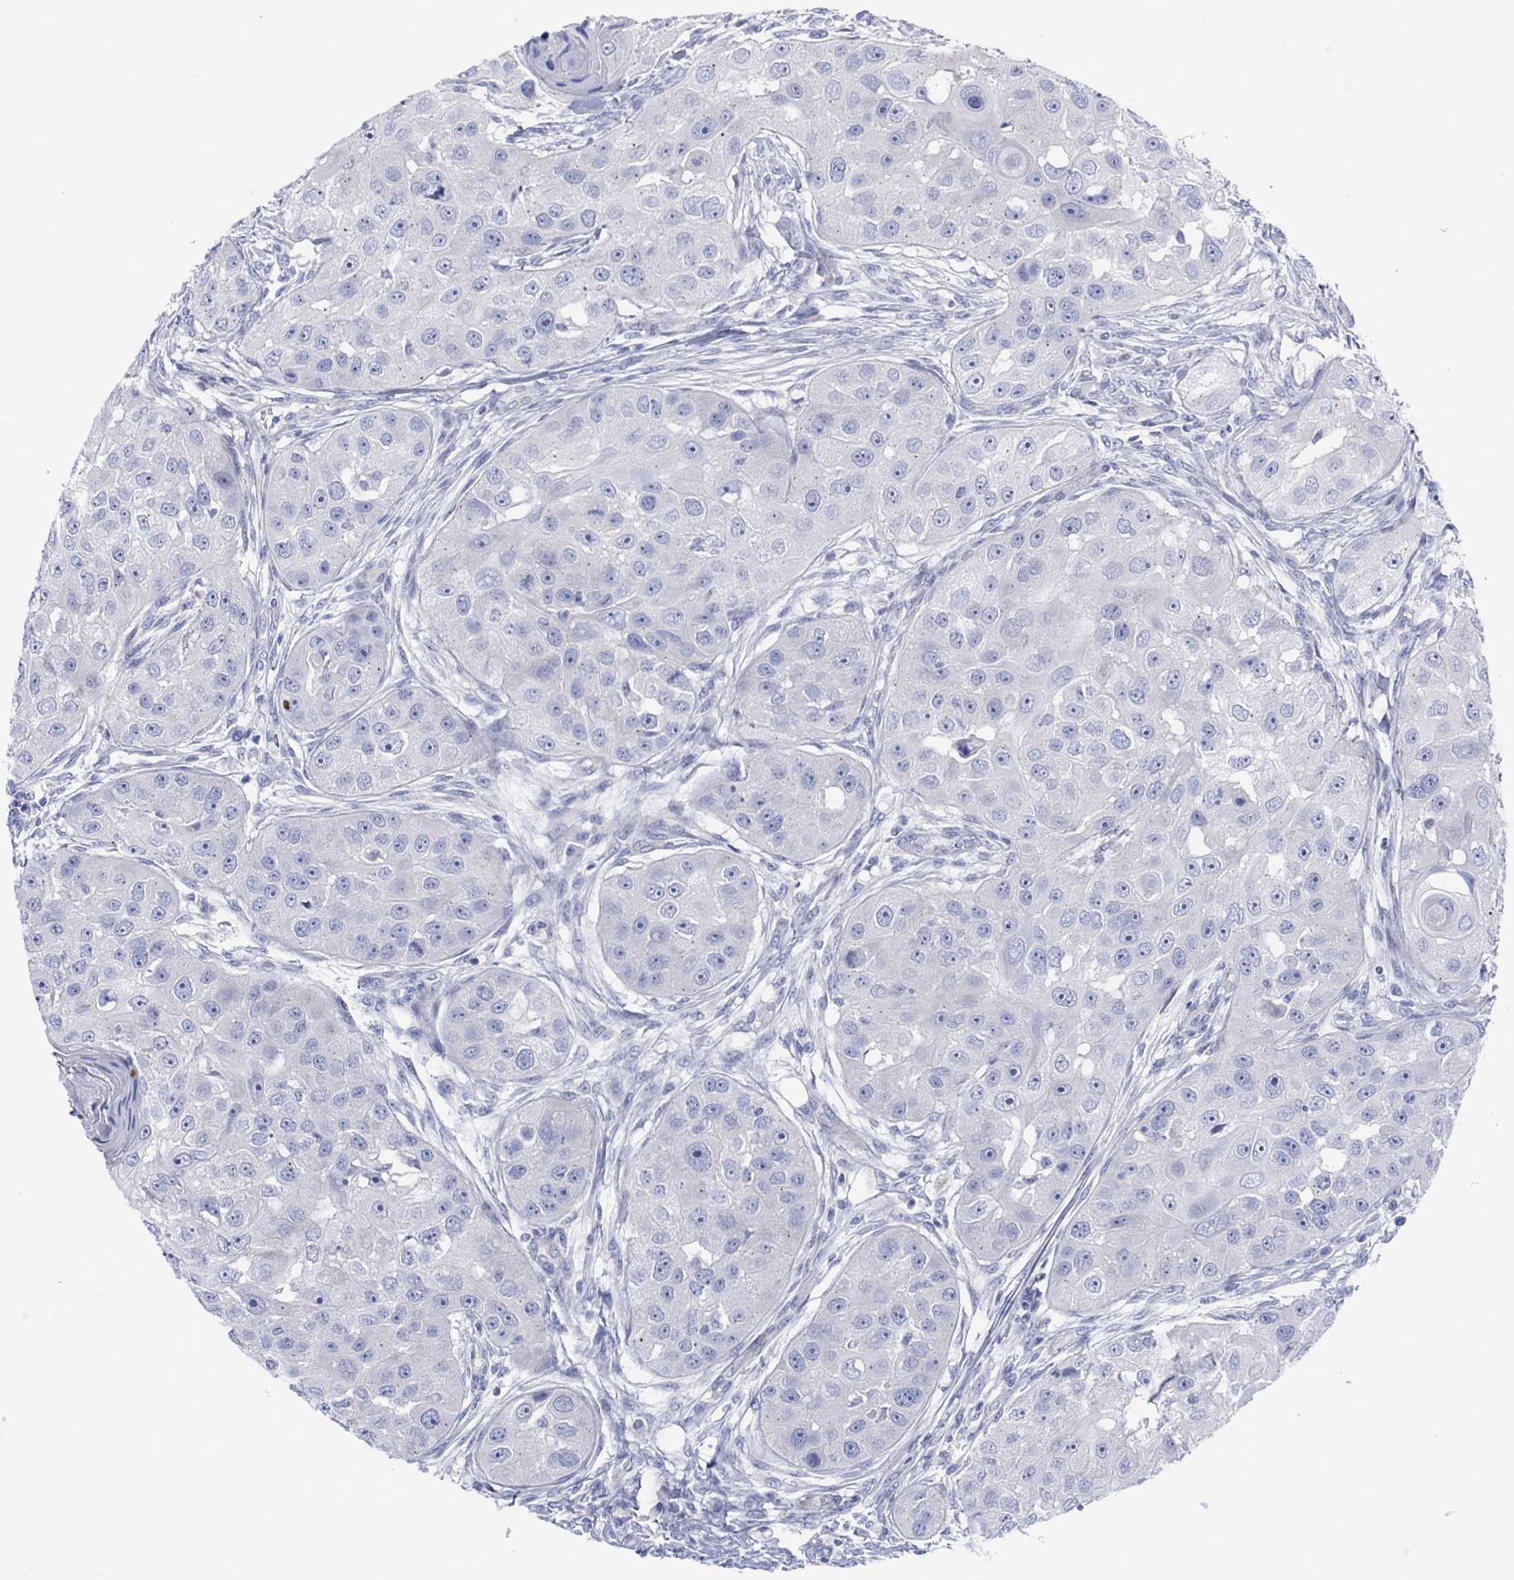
{"staining": {"intensity": "negative", "quantity": "none", "location": "none"}, "tissue": "head and neck cancer", "cell_type": "Tumor cells", "image_type": "cancer", "snomed": [{"axis": "morphology", "description": "Squamous cell carcinoma, NOS"}, {"axis": "topography", "description": "Head-Neck"}], "caption": "High power microscopy image of an immunohistochemistry photomicrograph of head and neck cancer (squamous cell carcinoma), revealing no significant positivity in tumor cells.", "gene": "TLDC2", "patient": {"sex": "male", "age": 51}}